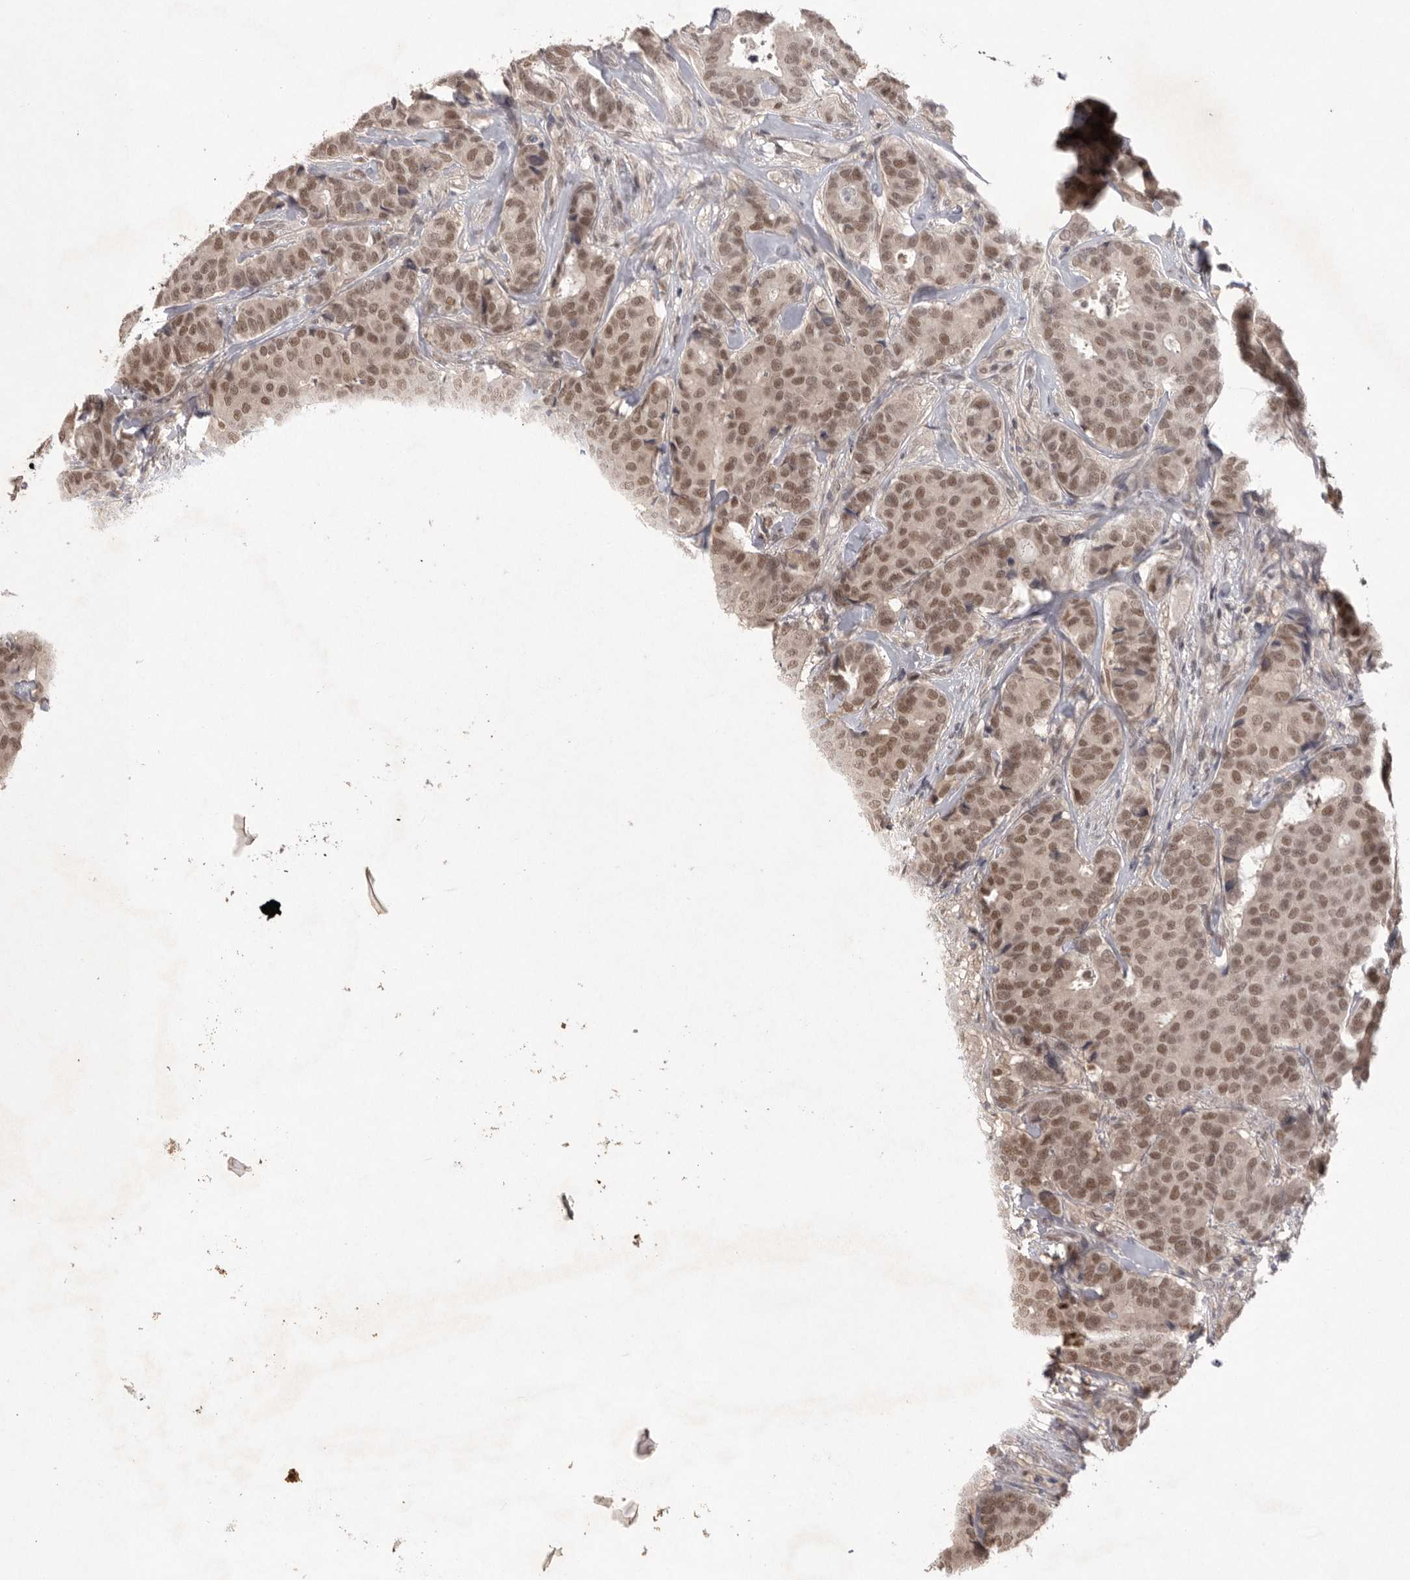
{"staining": {"intensity": "moderate", "quantity": ">75%", "location": "nuclear"}, "tissue": "breast cancer", "cell_type": "Tumor cells", "image_type": "cancer", "snomed": [{"axis": "morphology", "description": "Duct carcinoma"}, {"axis": "topography", "description": "Breast"}], "caption": "Tumor cells reveal medium levels of moderate nuclear expression in approximately >75% of cells in breast infiltrating ductal carcinoma.", "gene": "HUS1", "patient": {"sex": "female", "age": 75}}